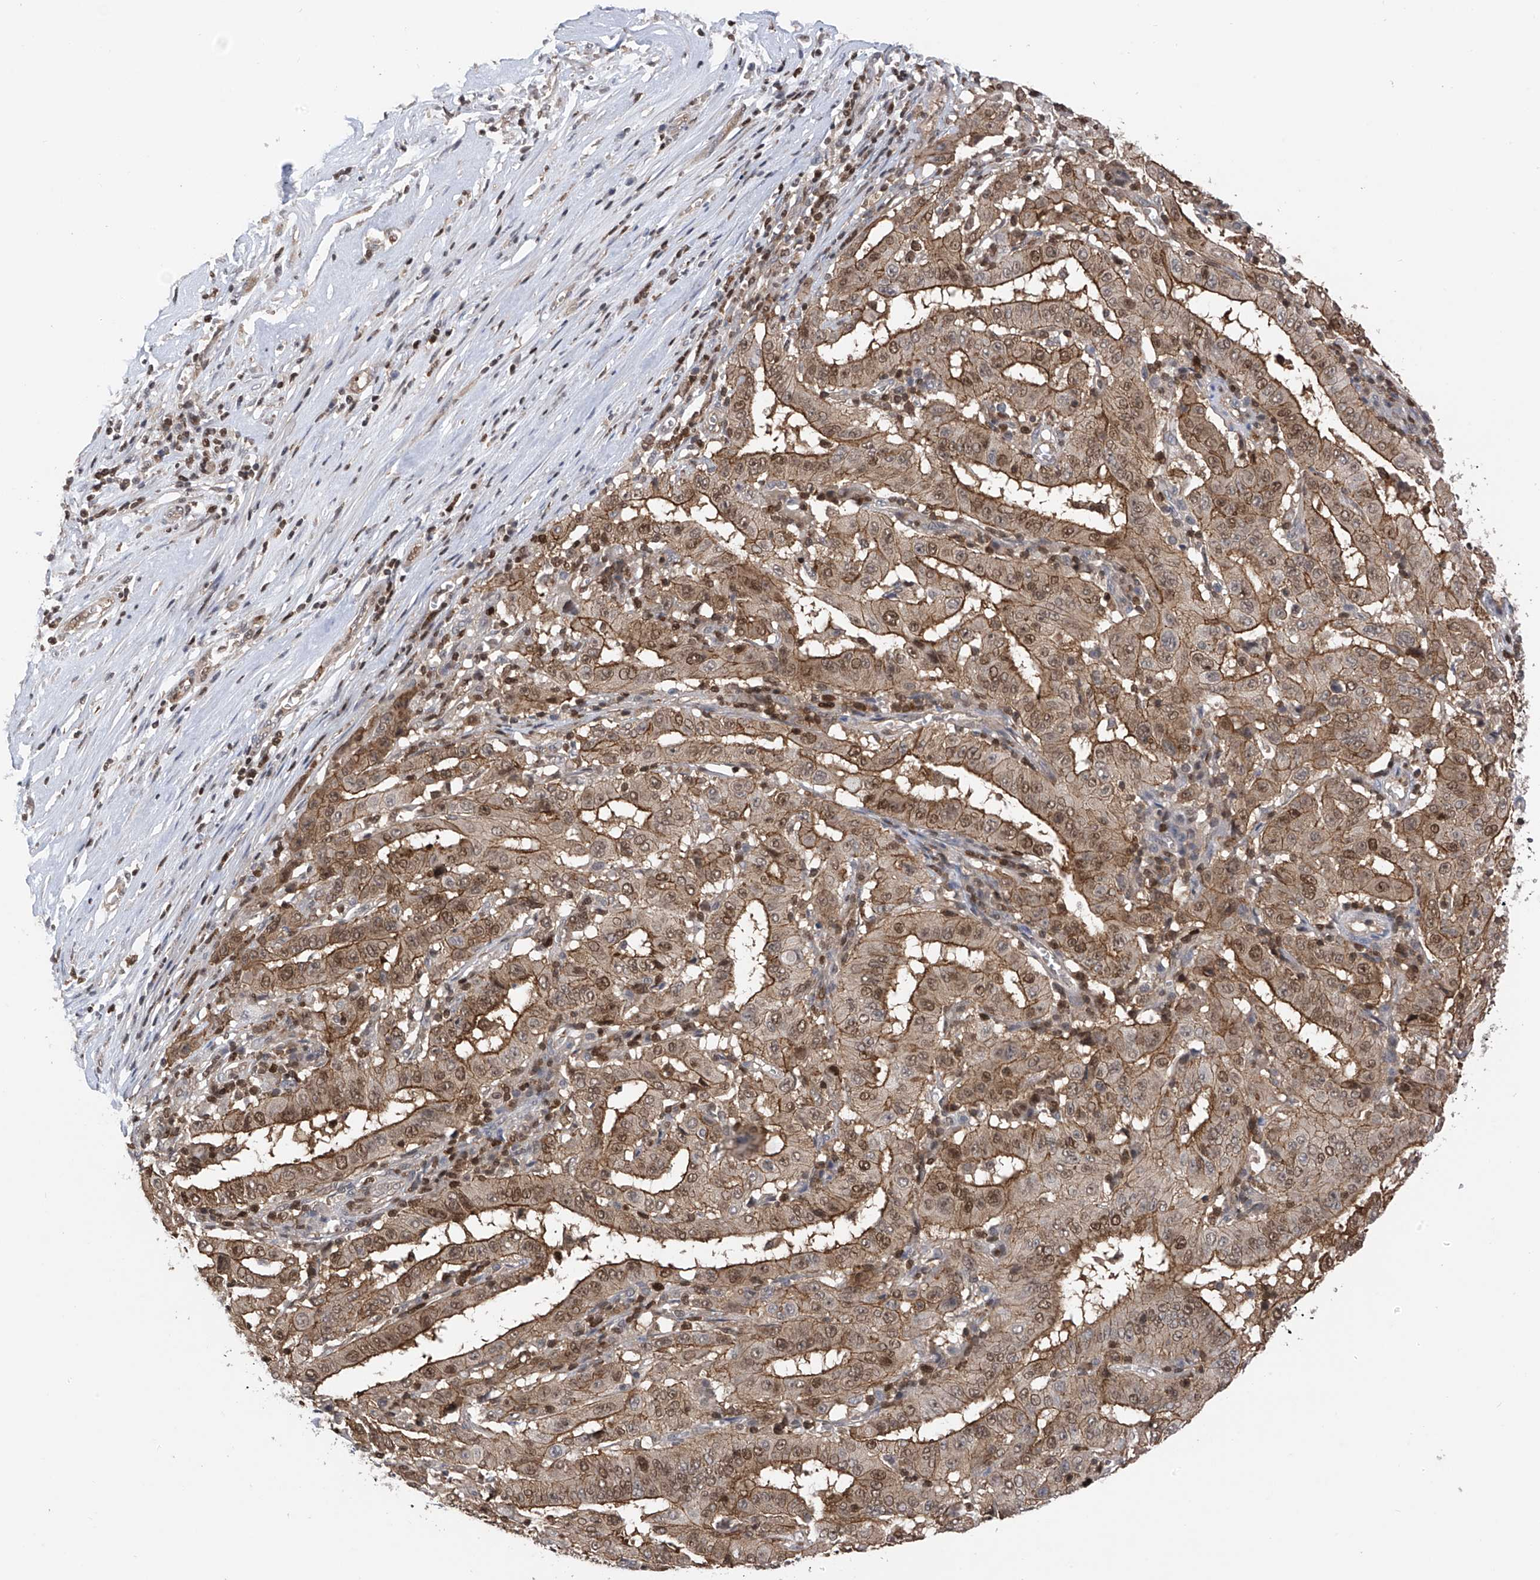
{"staining": {"intensity": "moderate", "quantity": ">75%", "location": "cytoplasmic/membranous,nuclear"}, "tissue": "pancreatic cancer", "cell_type": "Tumor cells", "image_type": "cancer", "snomed": [{"axis": "morphology", "description": "Adenocarcinoma, NOS"}, {"axis": "topography", "description": "Pancreas"}], "caption": "Tumor cells demonstrate moderate cytoplasmic/membranous and nuclear positivity in about >75% of cells in pancreatic cancer. The protein is stained brown, and the nuclei are stained in blue (DAB (3,3'-diaminobenzidine) IHC with brightfield microscopy, high magnification).", "gene": "DNAJC9", "patient": {"sex": "male", "age": 63}}